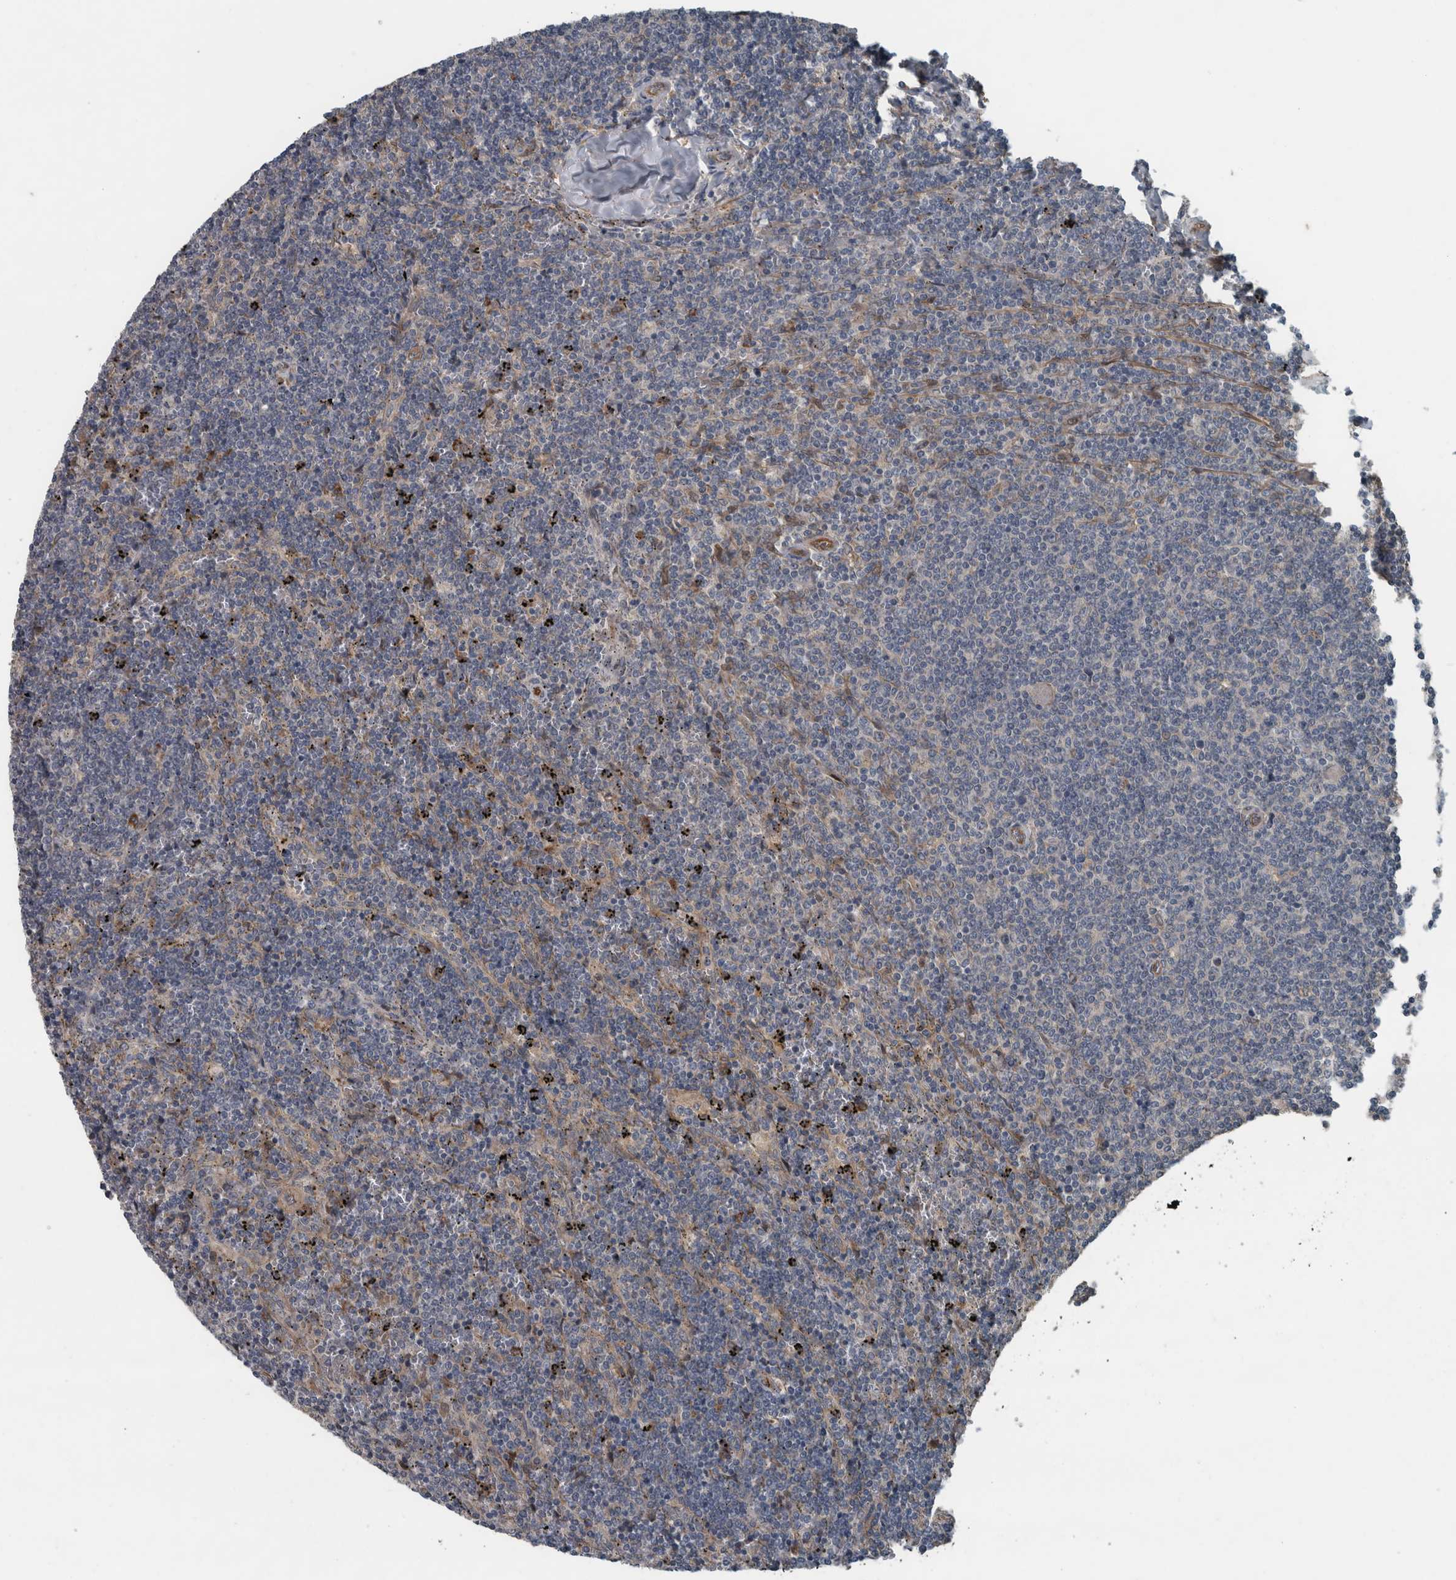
{"staining": {"intensity": "negative", "quantity": "none", "location": "none"}, "tissue": "lymphoma", "cell_type": "Tumor cells", "image_type": "cancer", "snomed": [{"axis": "morphology", "description": "Malignant lymphoma, non-Hodgkin's type, Low grade"}, {"axis": "topography", "description": "Spleen"}], "caption": "There is no significant staining in tumor cells of lymphoma. (DAB immunohistochemistry, high magnification).", "gene": "EXOC8", "patient": {"sex": "female", "age": 50}}